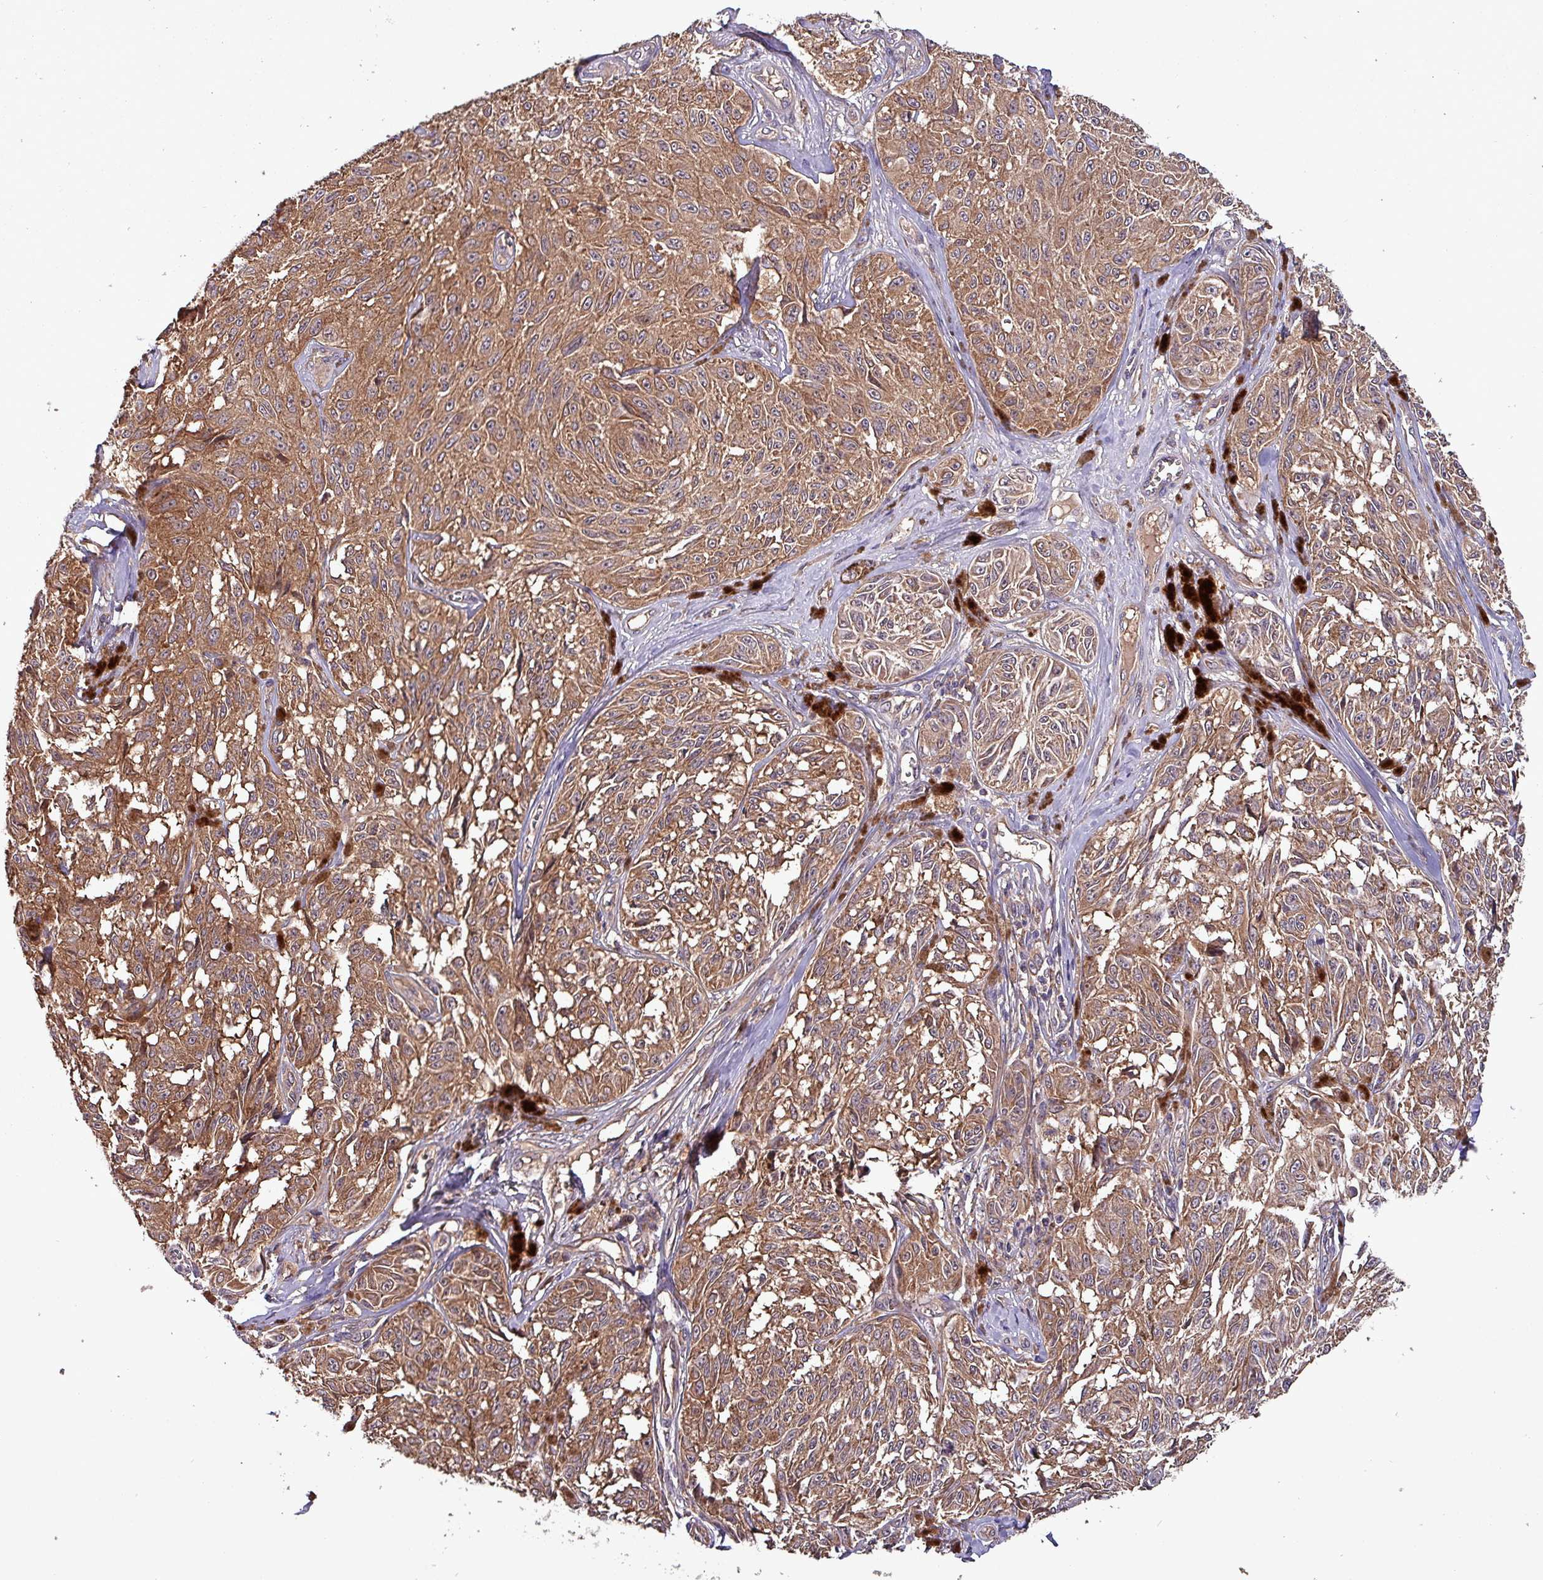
{"staining": {"intensity": "moderate", "quantity": ">75%", "location": "cytoplasmic/membranous"}, "tissue": "melanoma", "cell_type": "Tumor cells", "image_type": "cancer", "snomed": [{"axis": "morphology", "description": "Malignant melanoma, NOS"}, {"axis": "topography", "description": "Skin"}], "caption": "Melanoma stained with a brown dye displays moderate cytoplasmic/membranous positive expression in approximately >75% of tumor cells.", "gene": "PAFAH1B2", "patient": {"sex": "male", "age": 68}}